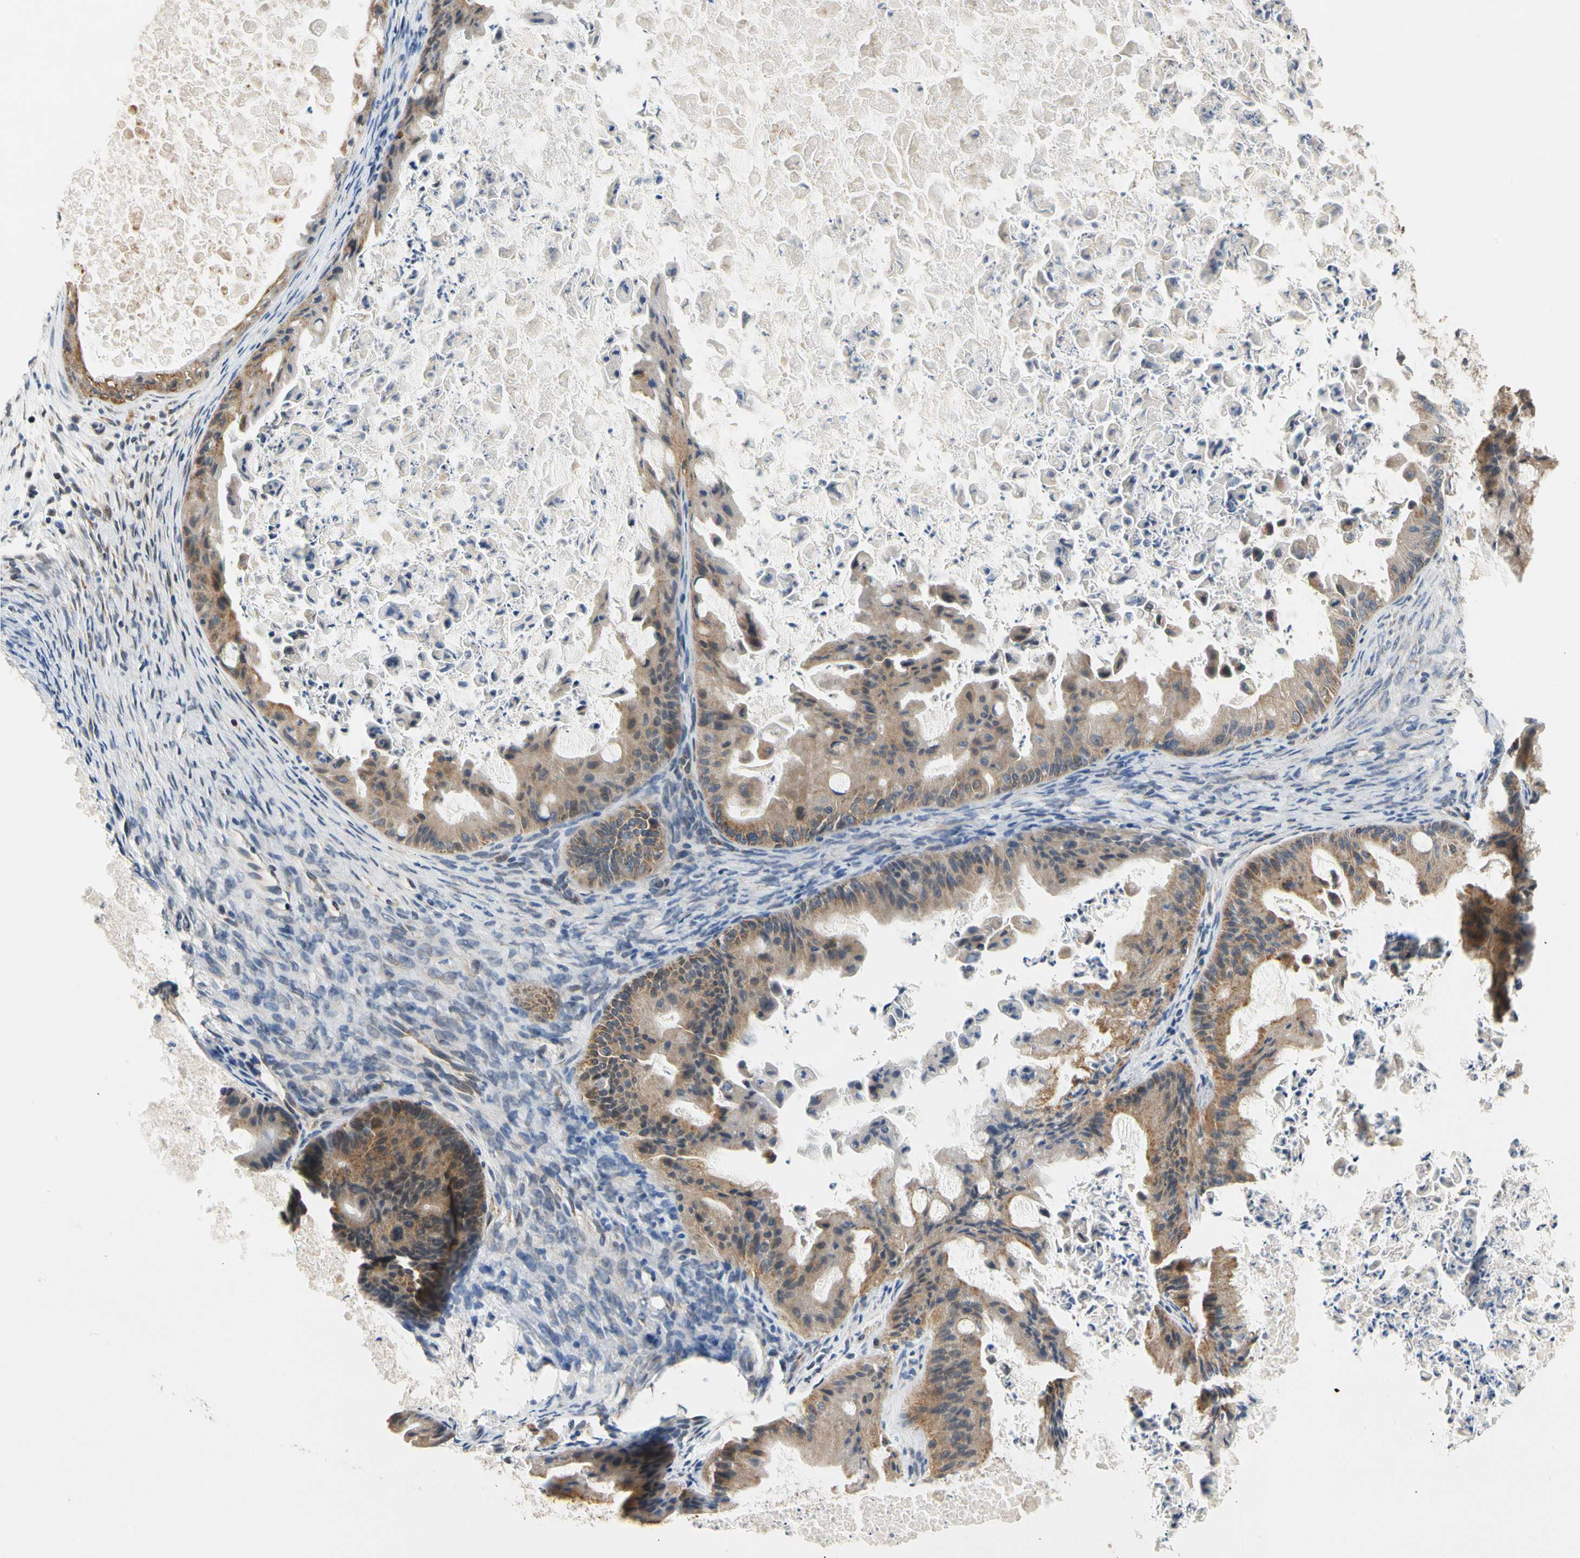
{"staining": {"intensity": "moderate", "quantity": ">75%", "location": "cytoplasmic/membranous"}, "tissue": "ovarian cancer", "cell_type": "Tumor cells", "image_type": "cancer", "snomed": [{"axis": "morphology", "description": "Cystadenocarcinoma, mucinous, NOS"}, {"axis": "topography", "description": "Ovary"}], "caption": "DAB (3,3'-diaminobenzidine) immunohistochemical staining of human ovarian mucinous cystadenocarcinoma demonstrates moderate cytoplasmic/membranous protein expression in approximately >75% of tumor cells. The staining was performed using DAB to visualize the protein expression in brown, while the nuclei were stained in blue with hematoxylin (Magnification: 20x).", "gene": "KHDC4", "patient": {"sex": "female", "age": 37}}